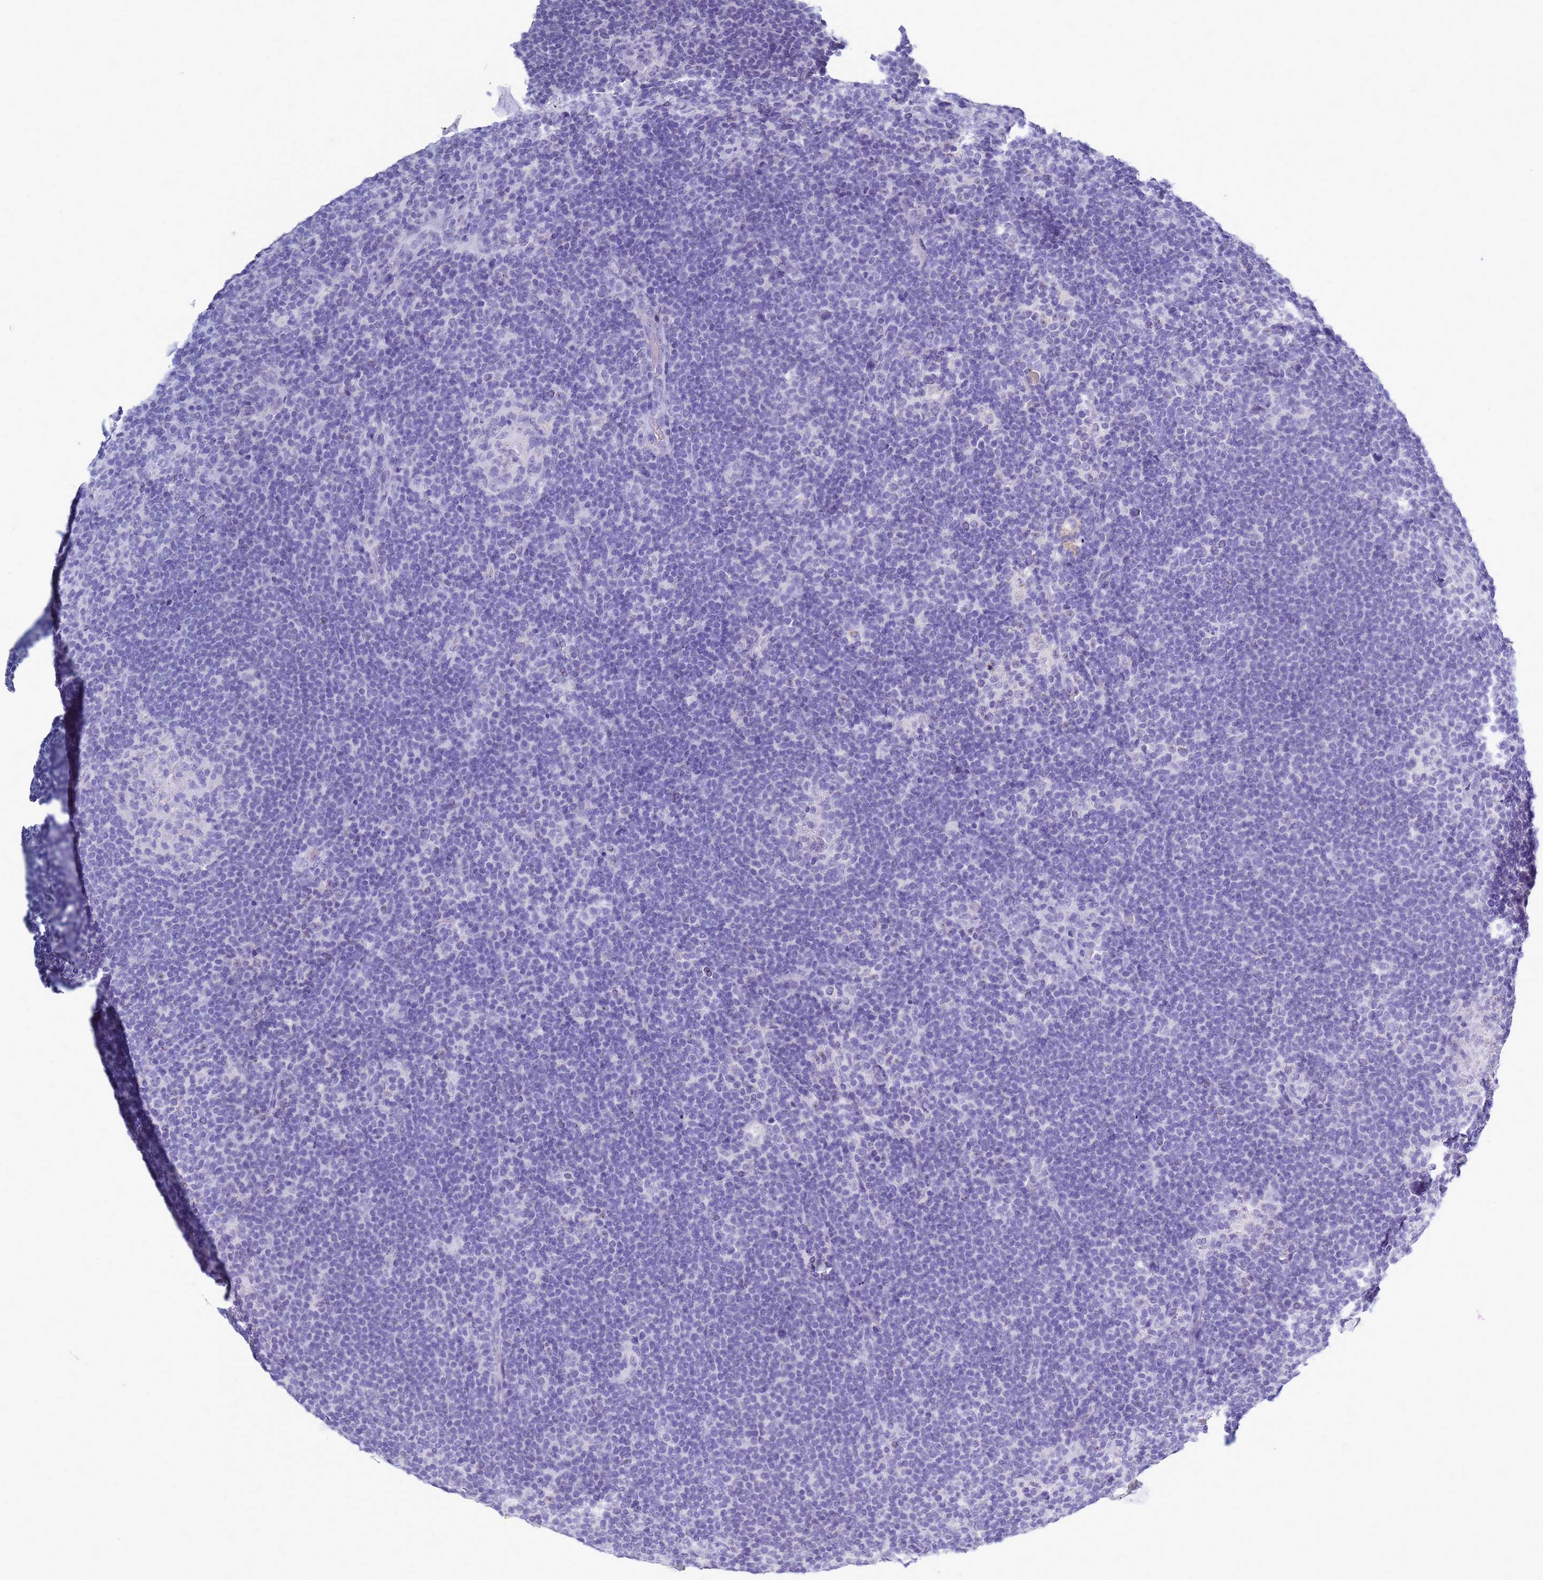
{"staining": {"intensity": "negative", "quantity": "none", "location": "none"}, "tissue": "lymphoma", "cell_type": "Tumor cells", "image_type": "cancer", "snomed": [{"axis": "morphology", "description": "Hodgkin's disease, NOS"}, {"axis": "topography", "description": "Lymph node"}], "caption": "Immunohistochemical staining of human lymphoma reveals no significant positivity in tumor cells.", "gene": "B3GNT8", "patient": {"sex": "female", "age": 57}}